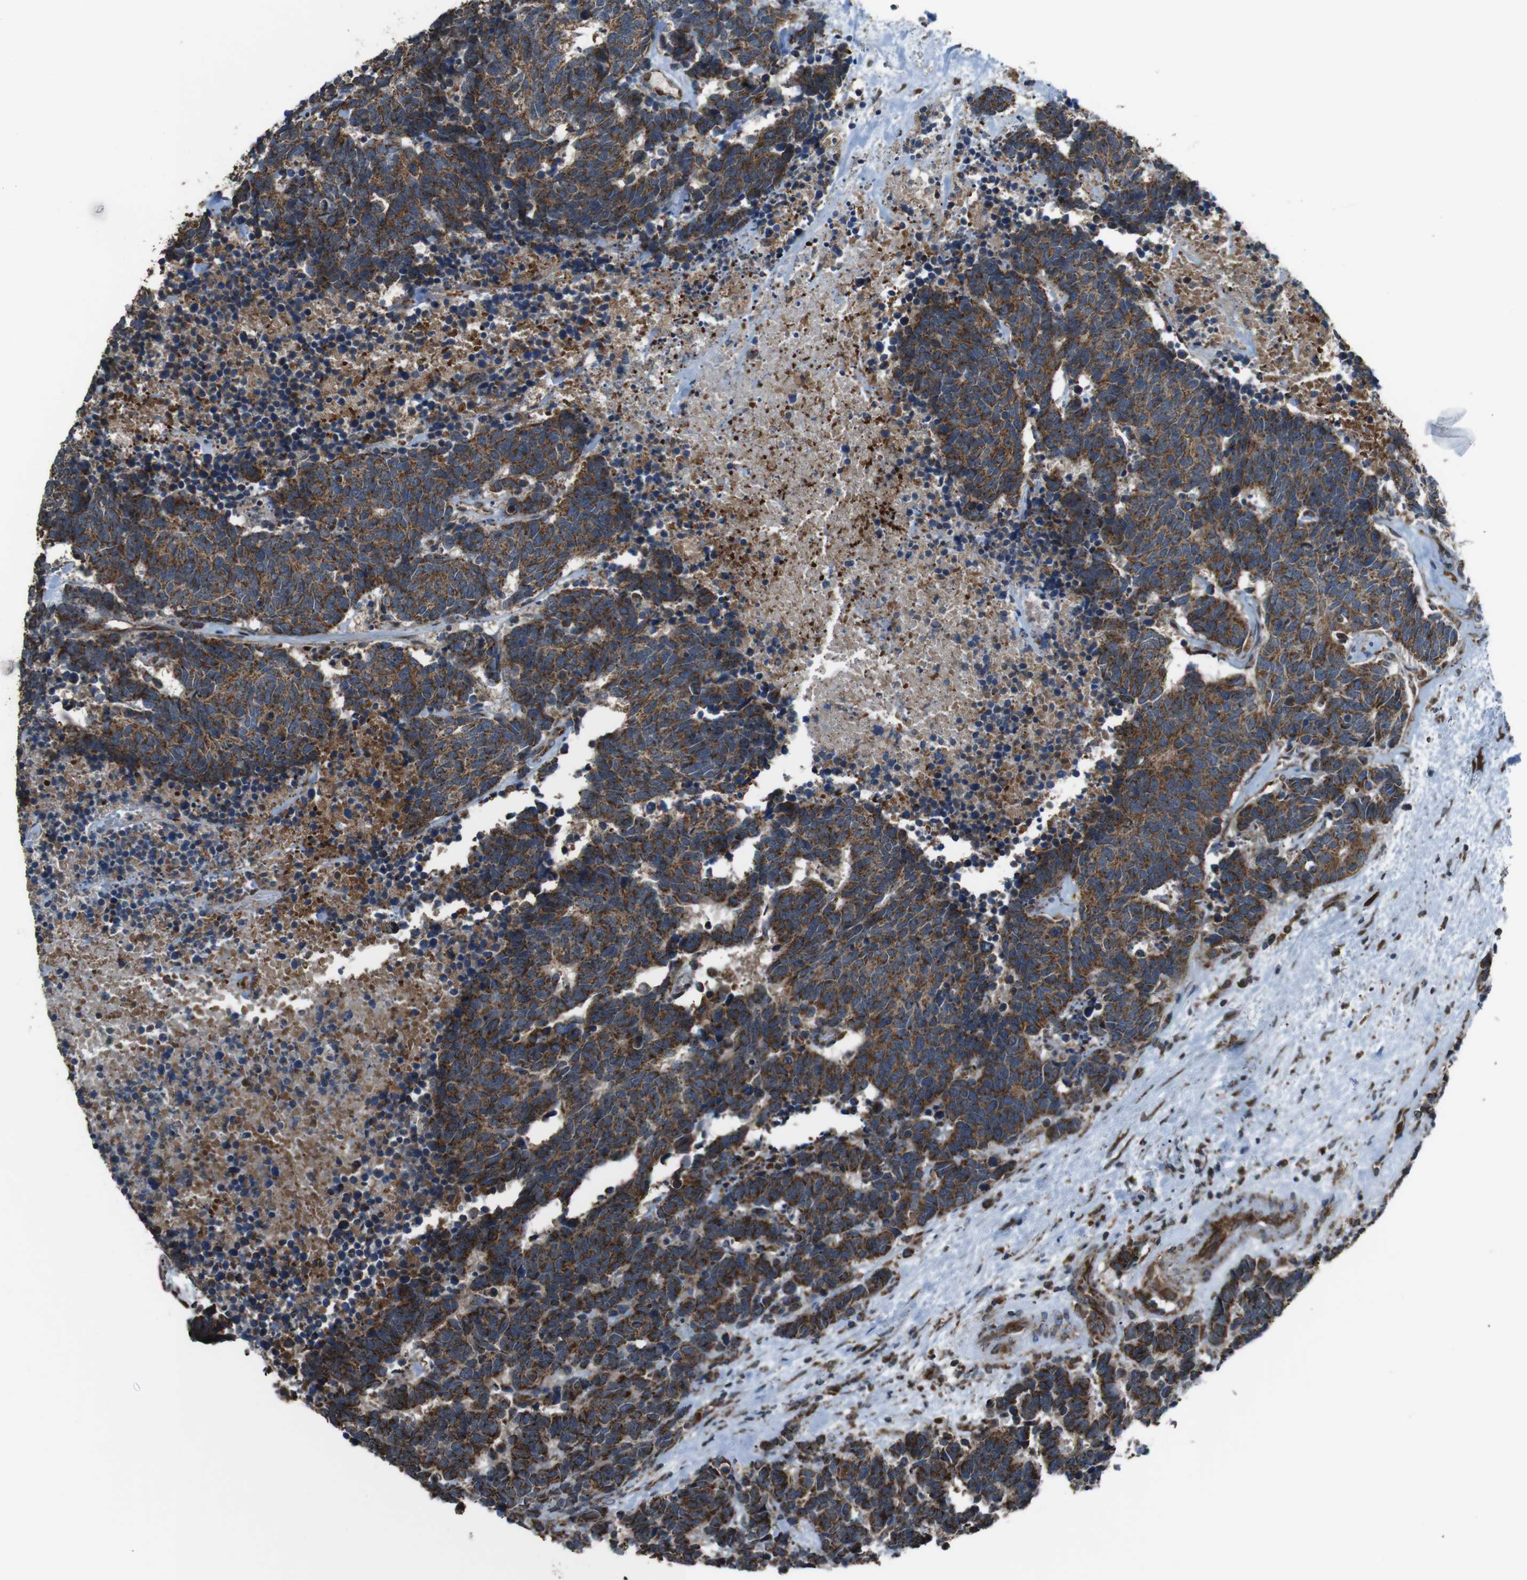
{"staining": {"intensity": "strong", "quantity": ">75%", "location": "cytoplasmic/membranous"}, "tissue": "carcinoid", "cell_type": "Tumor cells", "image_type": "cancer", "snomed": [{"axis": "morphology", "description": "Carcinoma, NOS"}, {"axis": "morphology", "description": "Carcinoid, malignant, NOS"}, {"axis": "topography", "description": "Urinary bladder"}], "caption": "This histopathology image displays carcinoid stained with immunohistochemistry (IHC) to label a protein in brown. The cytoplasmic/membranous of tumor cells show strong positivity for the protein. Nuclei are counter-stained blue.", "gene": "GIMAP8", "patient": {"sex": "male", "age": 57}}